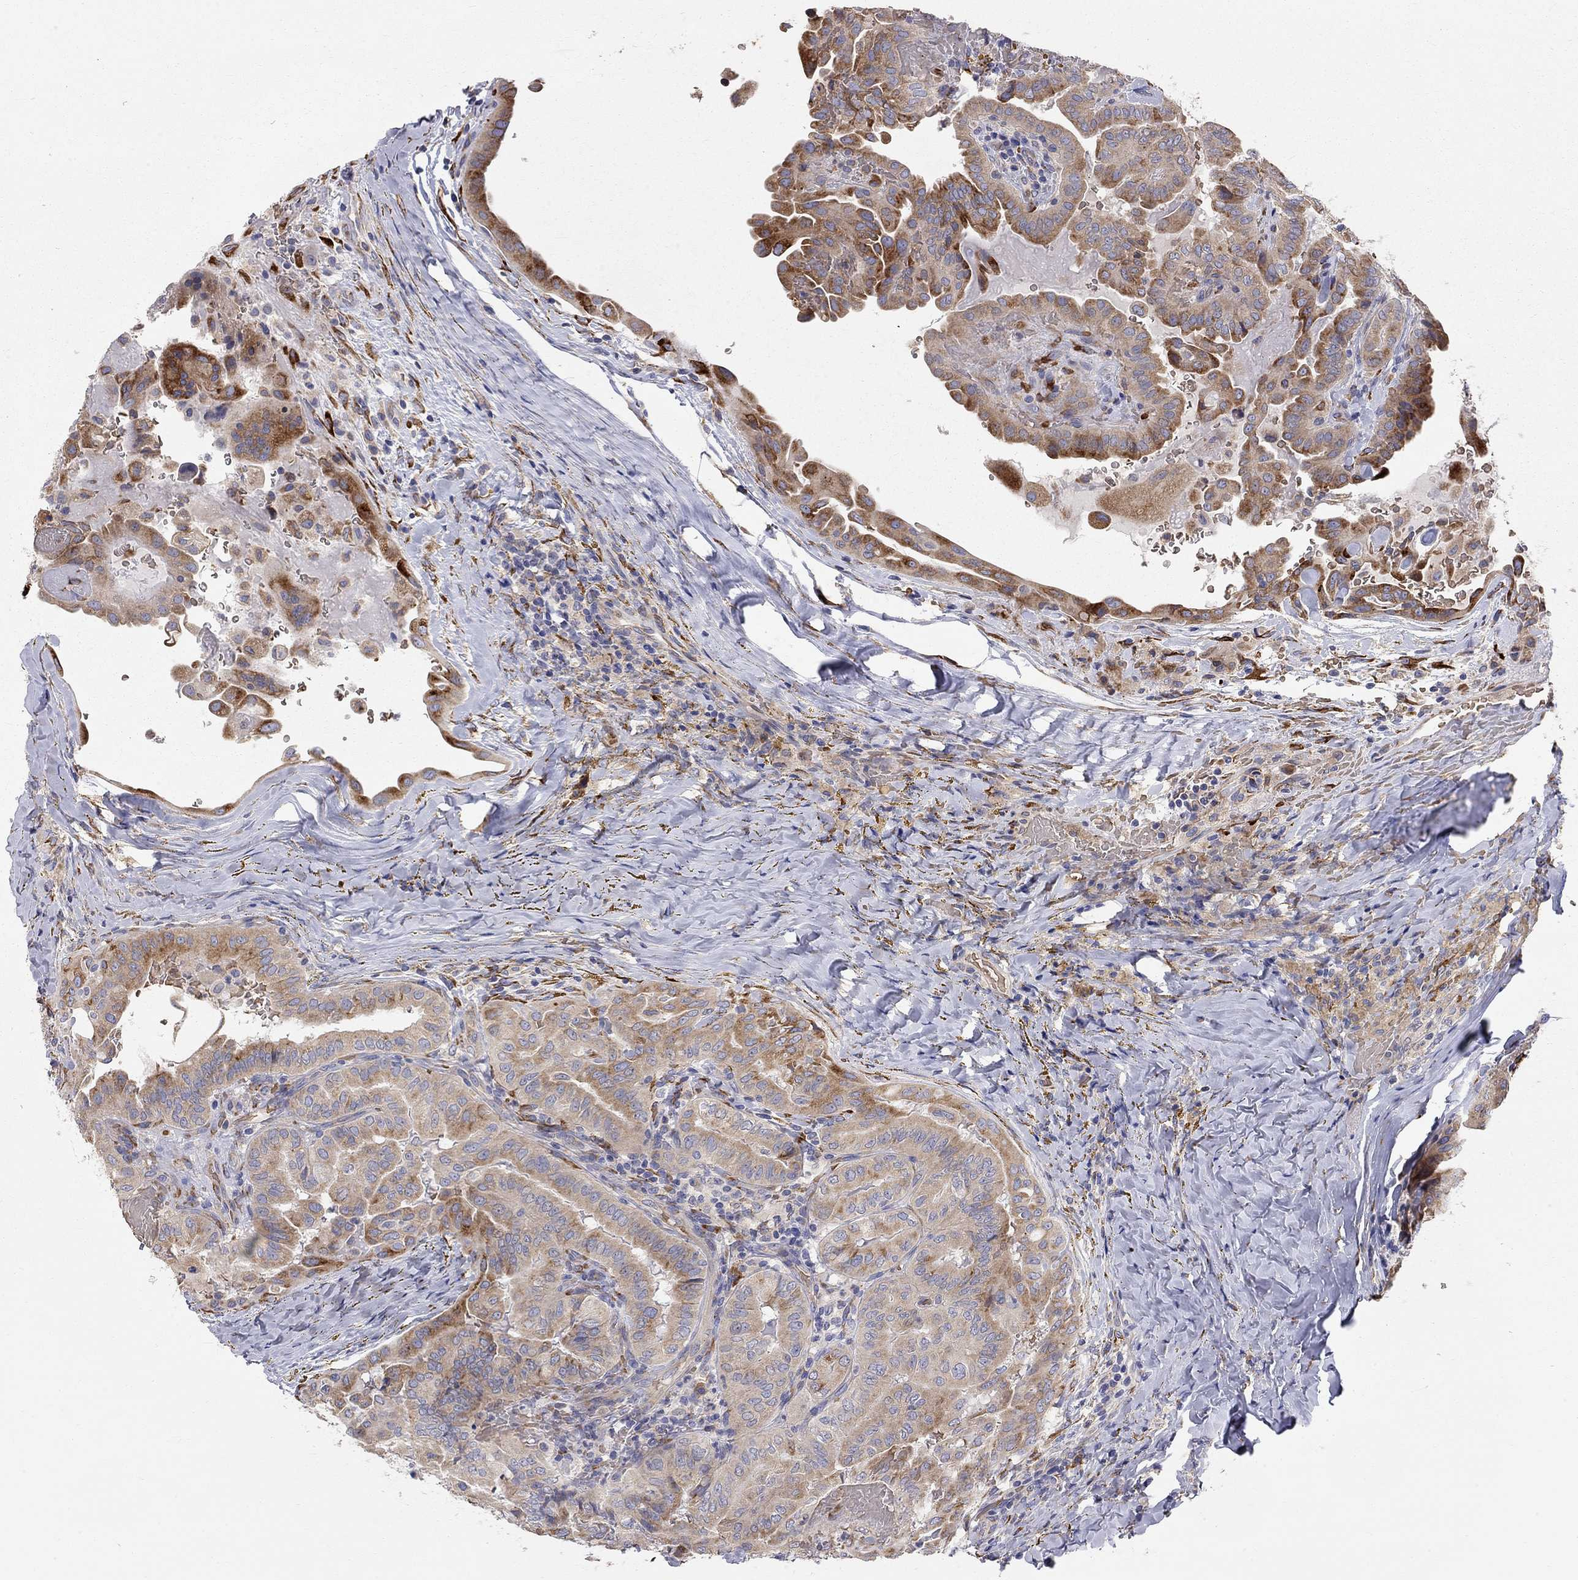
{"staining": {"intensity": "moderate", "quantity": ">75%", "location": "cytoplasmic/membranous"}, "tissue": "thyroid cancer", "cell_type": "Tumor cells", "image_type": "cancer", "snomed": [{"axis": "morphology", "description": "Papillary adenocarcinoma, NOS"}, {"axis": "topography", "description": "Thyroid gland"}], "caption": "This is an image of immunohistochemistry staining of thyroid papillary adenocarcinoma, which shows moderate expression in the cytoplasmic/membranous of tumor cells.", "gene": "CASTOR1", "patient": {"sex": "female", "age": 68}}